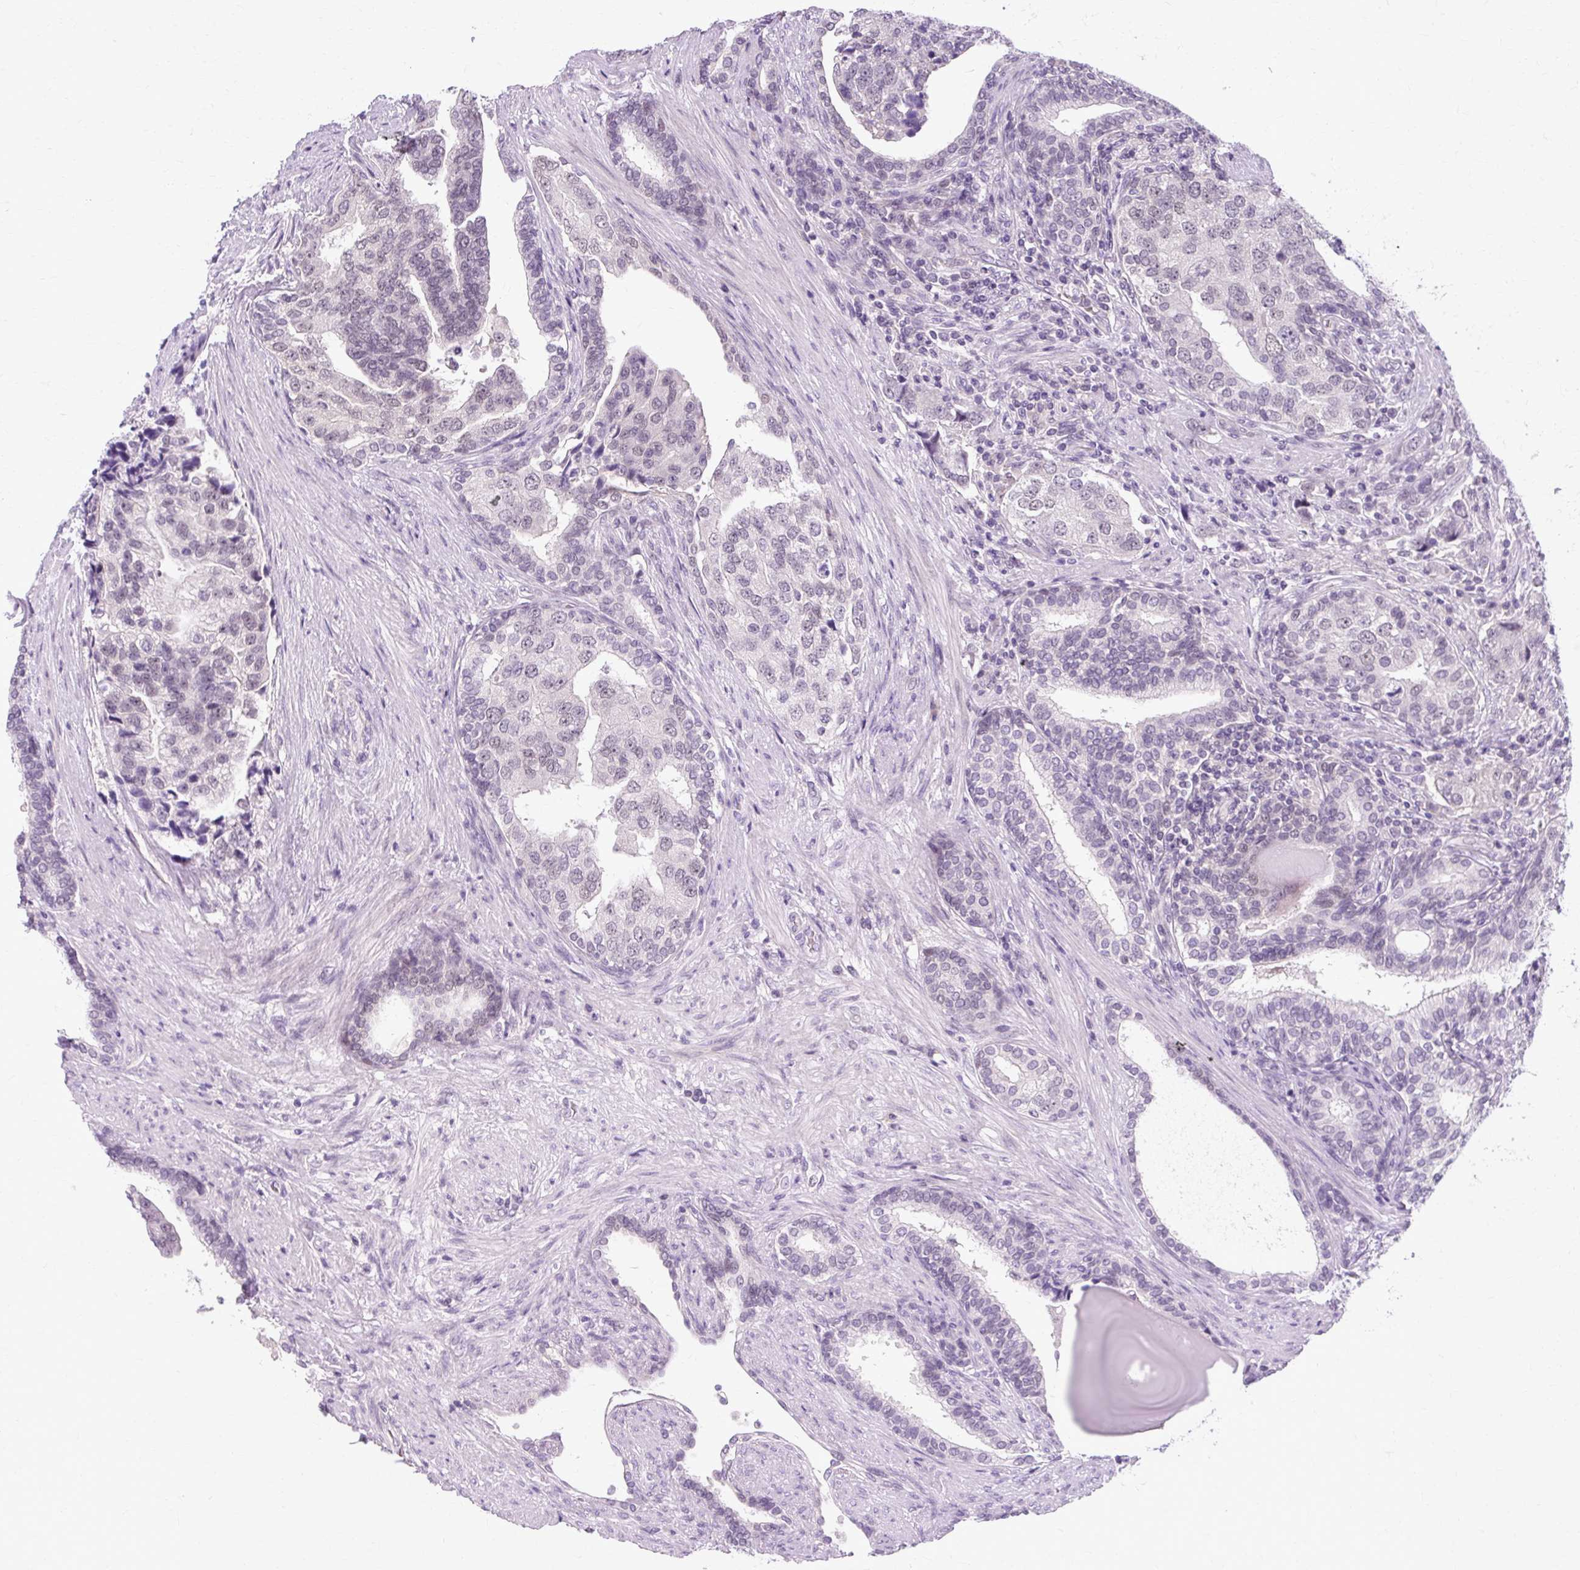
{"staining": {"intensity": "negative", "quantity": "none", "location": "none"}, "tissue": "prostate cancer", "cell_type": "Tumor cells", "image_type": "cancer", "snomed": [{"axis": "morphology", "description": "Adenocarcinoma, High grade"}, {"axis": "topography", "description": "Prostate"}], "caption": "IHC image of neoplastic tissue: human prostate high-grade adenocarcinoma stained with DAB displays no significant protein expression in tumor cells.", "gene": "RYBP", "patient": {"sex": "male", "age": 68}}